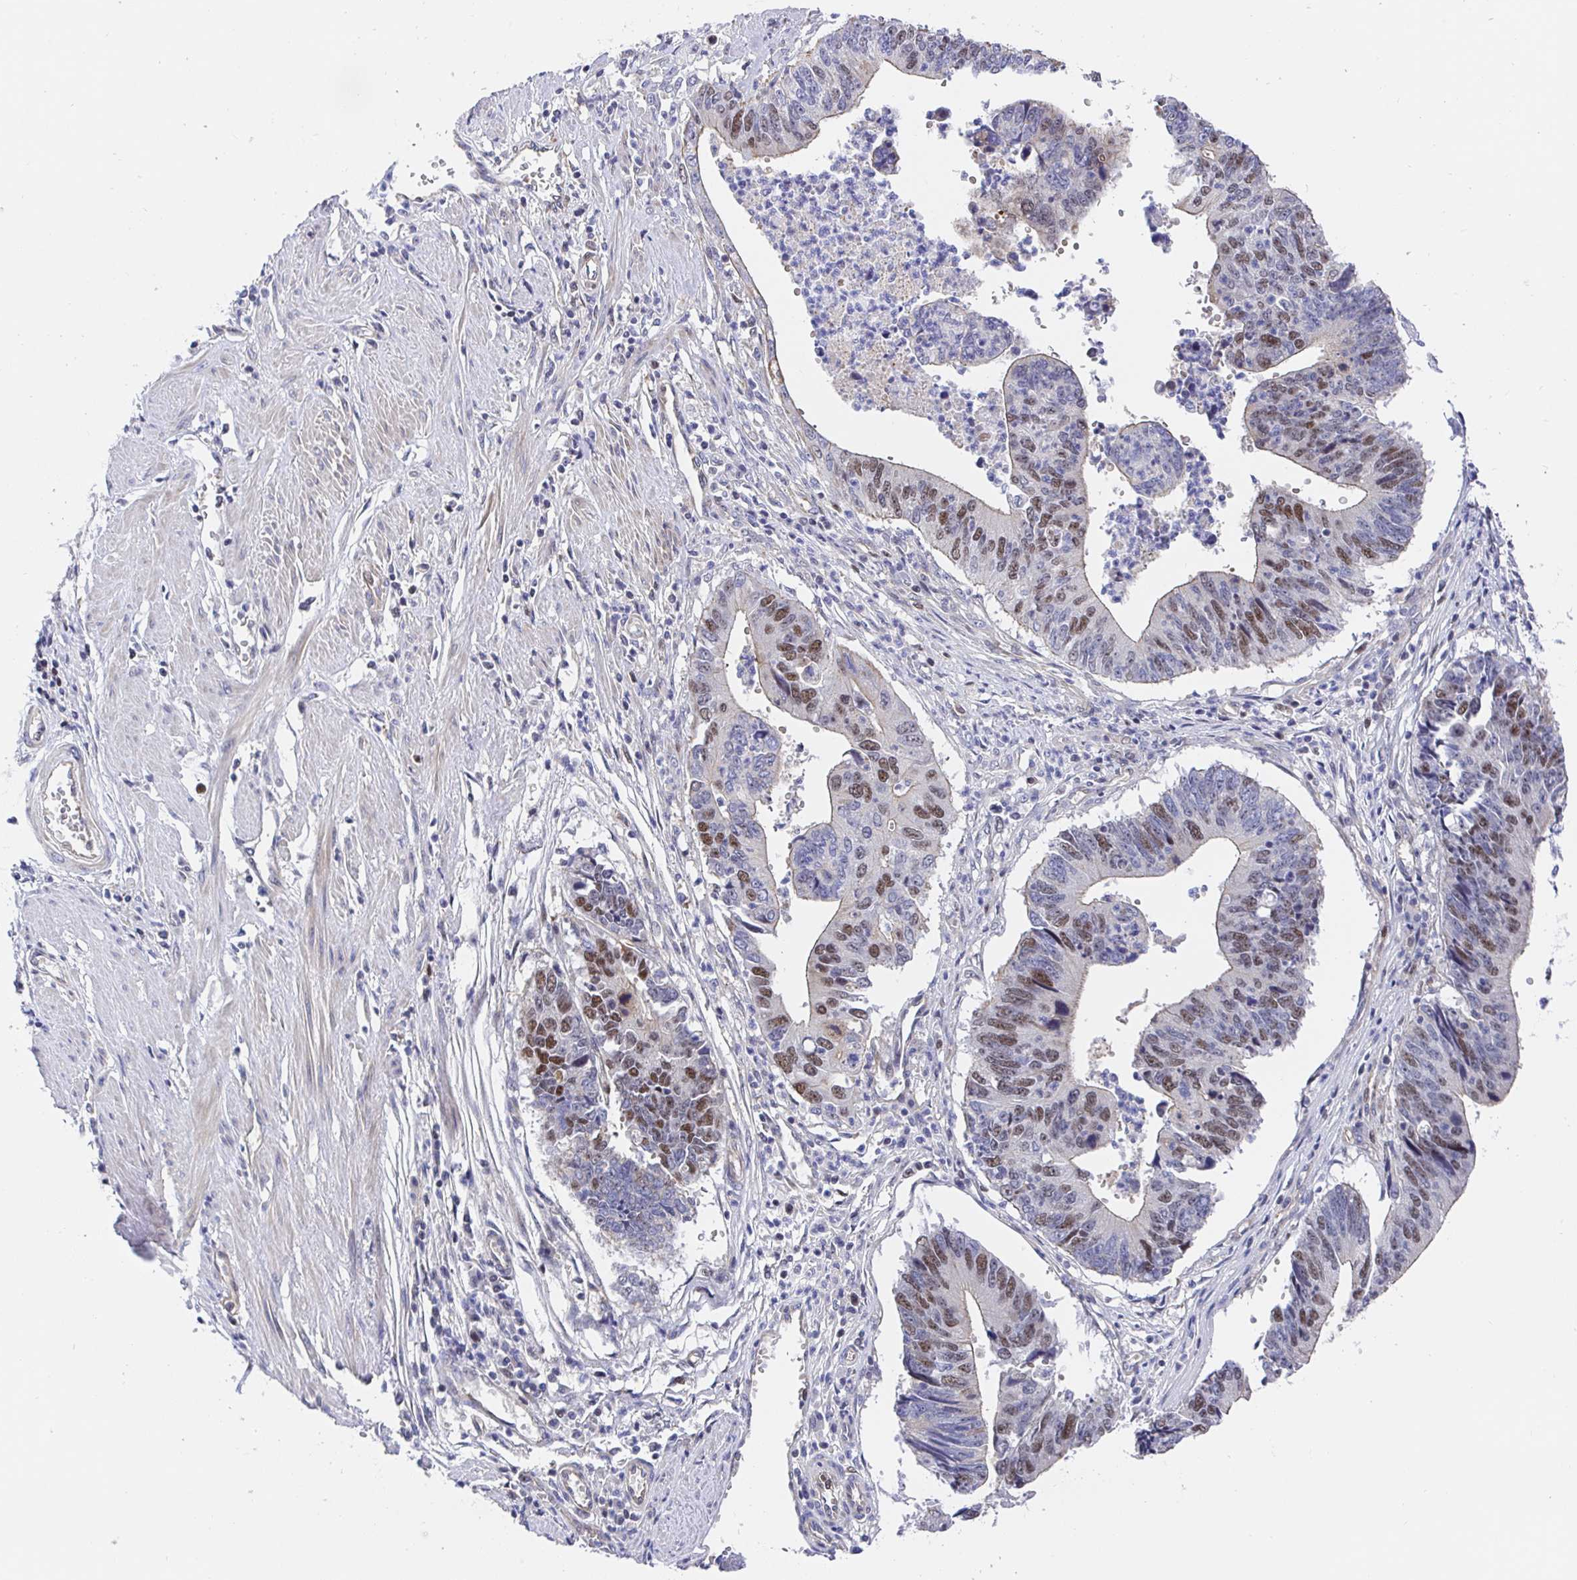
{"staining": {"intensity": "strong", "quantity": "25%-75%", "location": "nuclear"}, "tissue": "stomach cancer", "cell_type": "Tumor cells", "image_type": "cancer", "snomed": [{"axis": "morphology", "description": "Adenocarcinoma, NOS"}, {"axis": "topography", "description": "Stomach"}], "caption": "Protein staining demonstrates strong nuclear positivity in approximately 25%-75% of tumor cells in stomach cancer.", "gene": "TIMELESS", "patient": {"sex": "male", "age": 59}}